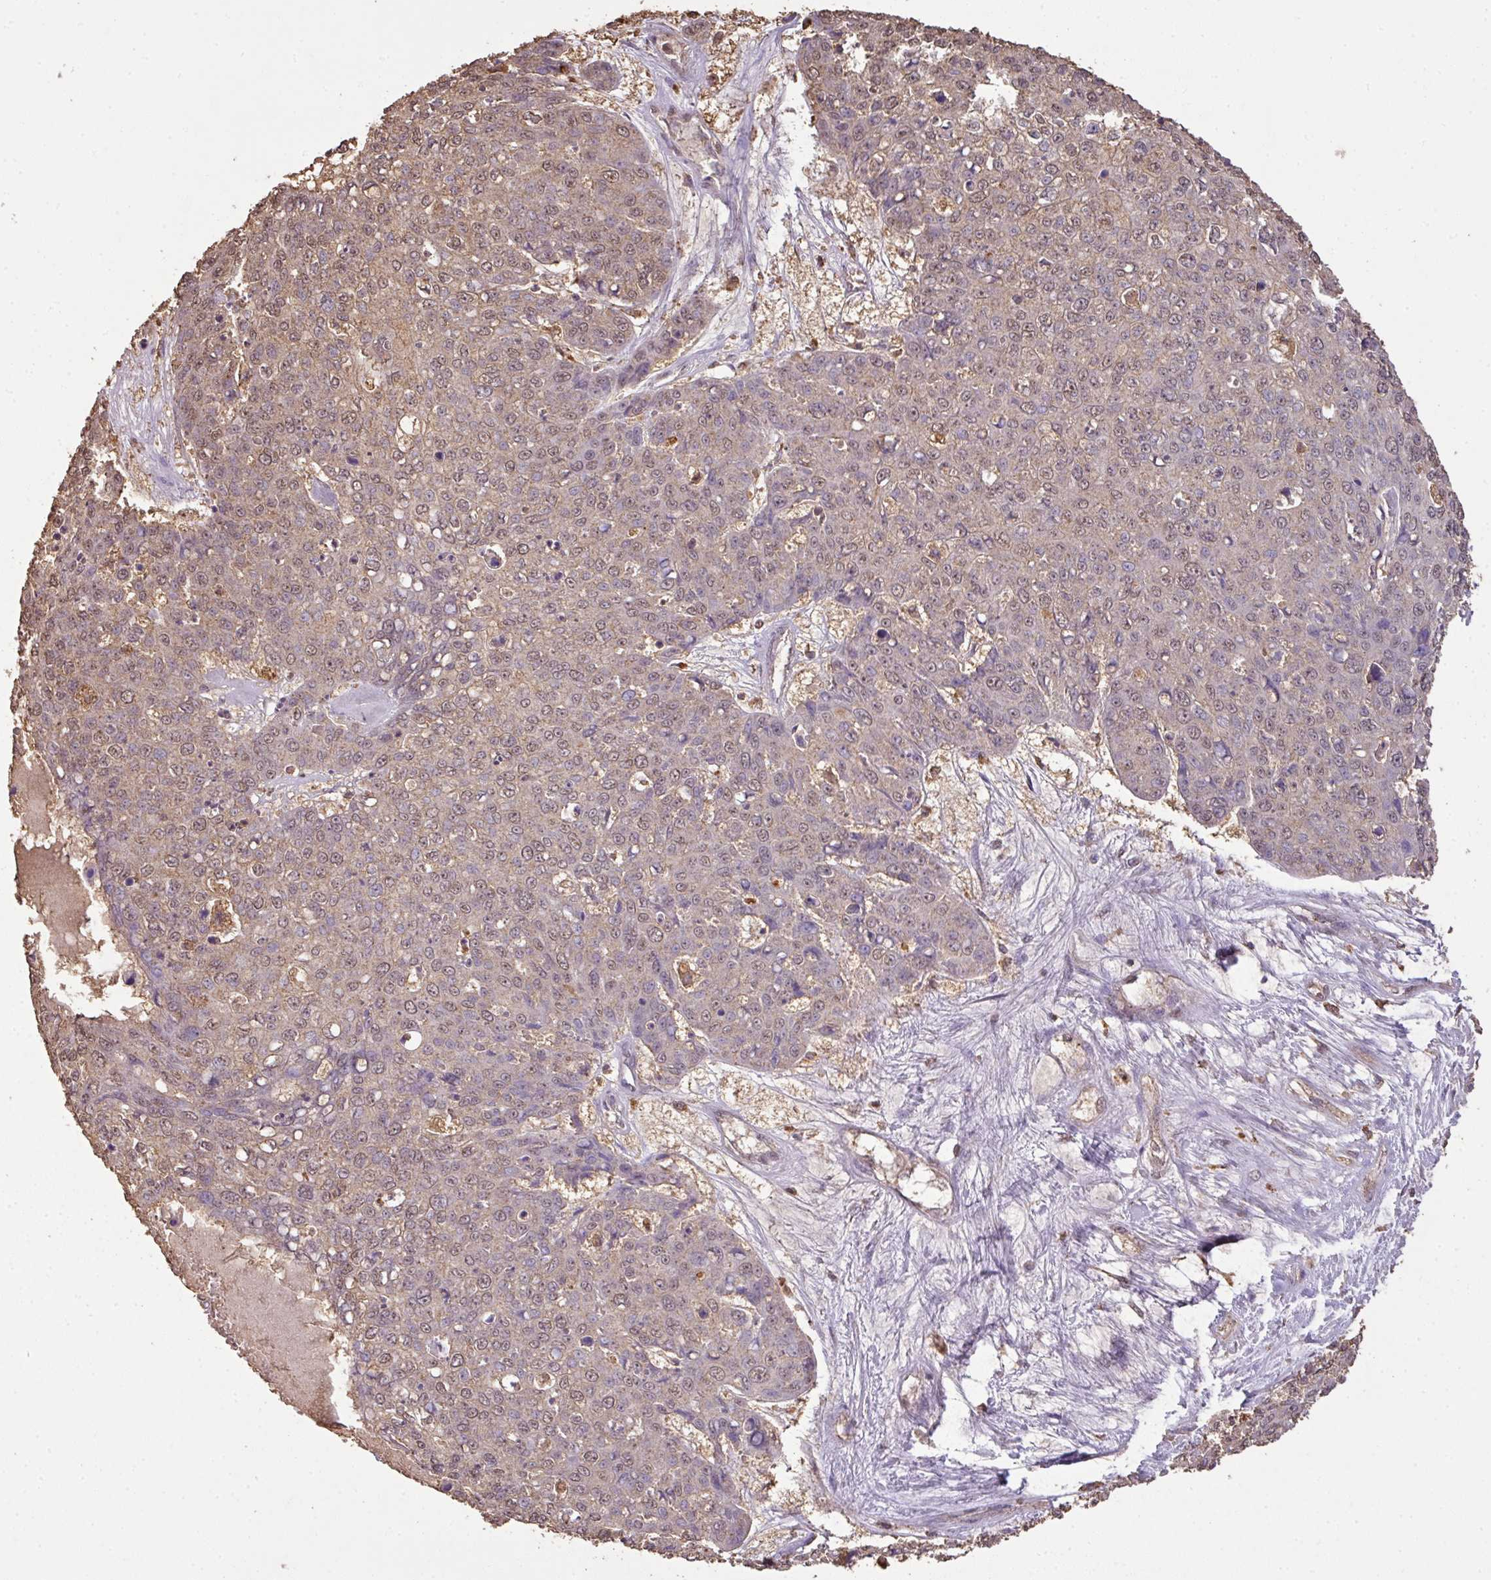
{"staining": {"intensity": "weak", "quantity": "25%-75%", "location": "cytoplasmic/membranous,nuclear"}, "tissue": "skin cancer", "cell_type": "Tumor cells", "image_type": "cancer", "snomed": [{"axis": "morphology", "description": "Squamous cell carcinoma, NOS"}, {"axis": "topography", "description": "Skin"}], "caption": "A photomicrograph of skin cancer (squamous cell carcinoma) stained for a protein displays weak cytoplasmic/membranous and nuclear brown staining in tumor cells. Using DAB (3,3'-diaminobenzidine) (brown) and hematoxylin (blue) stains, captured at high magnification using brightfield microscopy.", "gene": "ATAT1", "patient": {"sex": "male", "age": 71}}